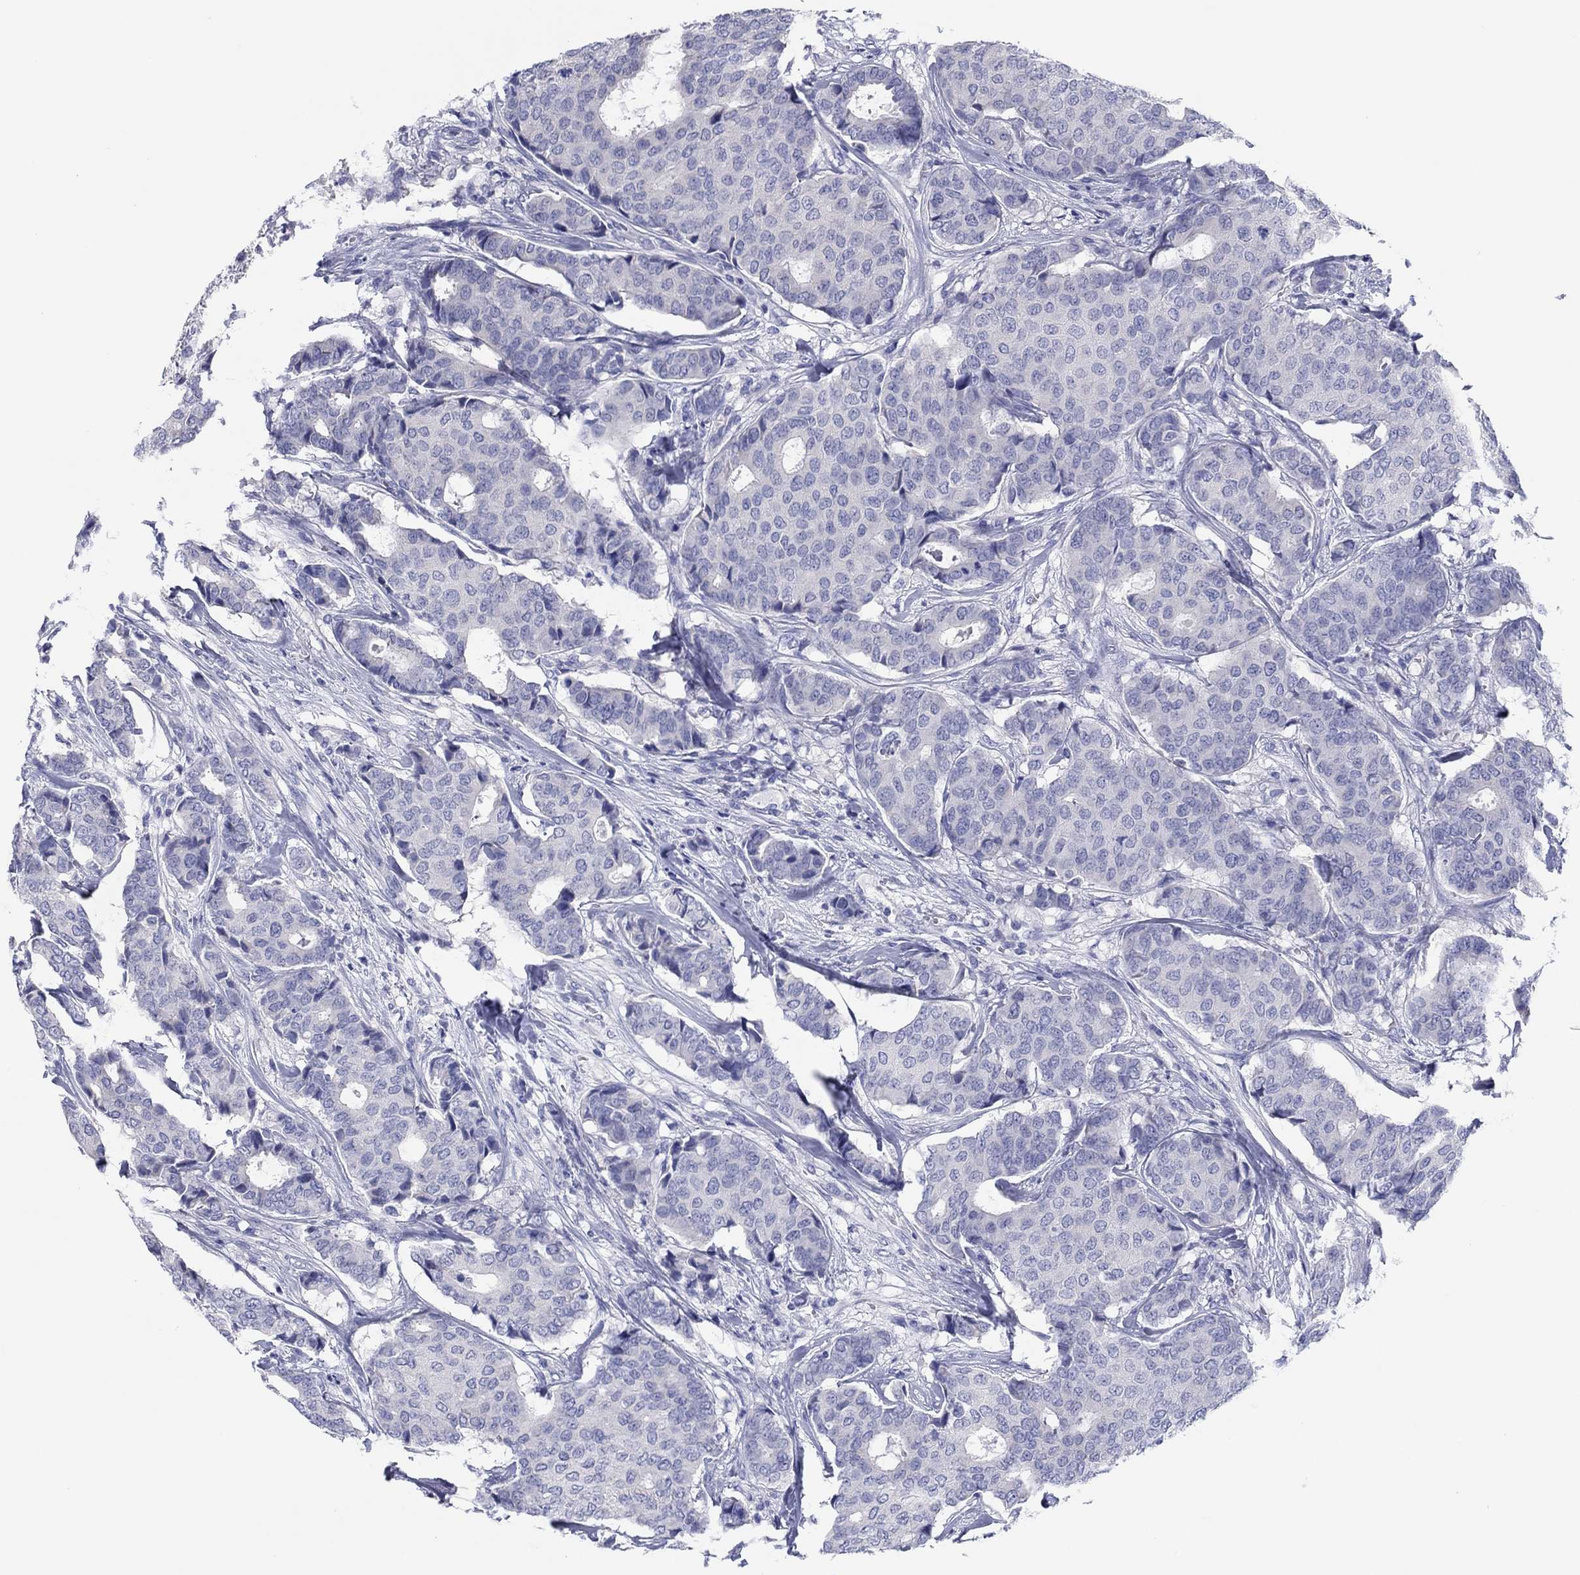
{"staining": {"intensity": "negative", "quantity": "none", "location": "none"}, "tissue": "breast cancer", "cell_type": "Tumor cells", "image_type": "cancer", "snomed": [{"axis": "morphology", "description": "Duct carcinoma"}, {"axis": "topography", "description": "Breast"}], "caption": "The histopathology image exhibits no staining of tumor cells in breast cancer.", "gene": "ERICH3", "patient": {"sex": "female", "age": 75}}